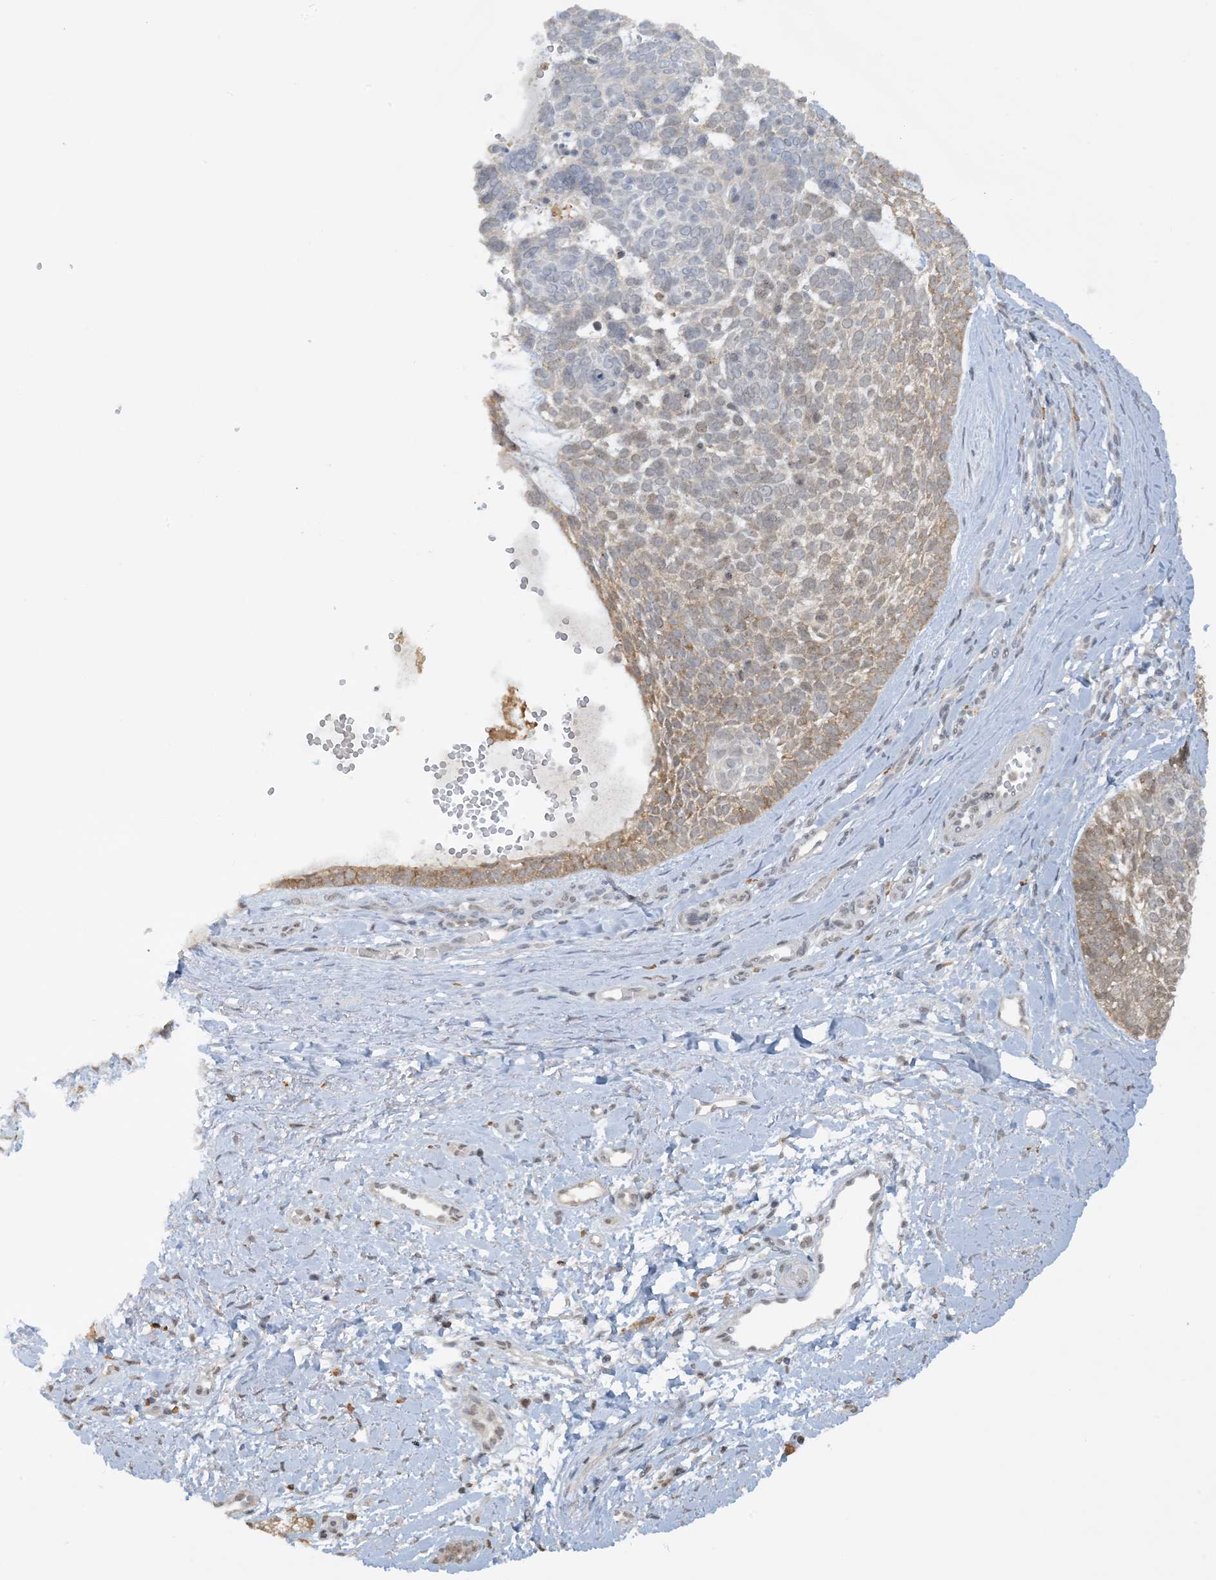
{"staining": {"intensity": "moderate", "quantity": "25%-75%", "location": "cytoplasmic/membranous"}, "tissue": "skin cancer", "cell_type": "Tumor cells", "image_type": "cancer", "snomed": [{"axis": "morphology", "description": "Basal cell carcinoma"}, {"axis": "topography", "description": "Skin"}], "caption": "This is a histology image of immunohistochemistry (IHC) staining of skin basal cell carcinoma, which shows moderate staining in the cytoplasmic/membranous of tumor cells.", "gene": "ACYP2", "patient": {"sex": "female", "age": 81}}